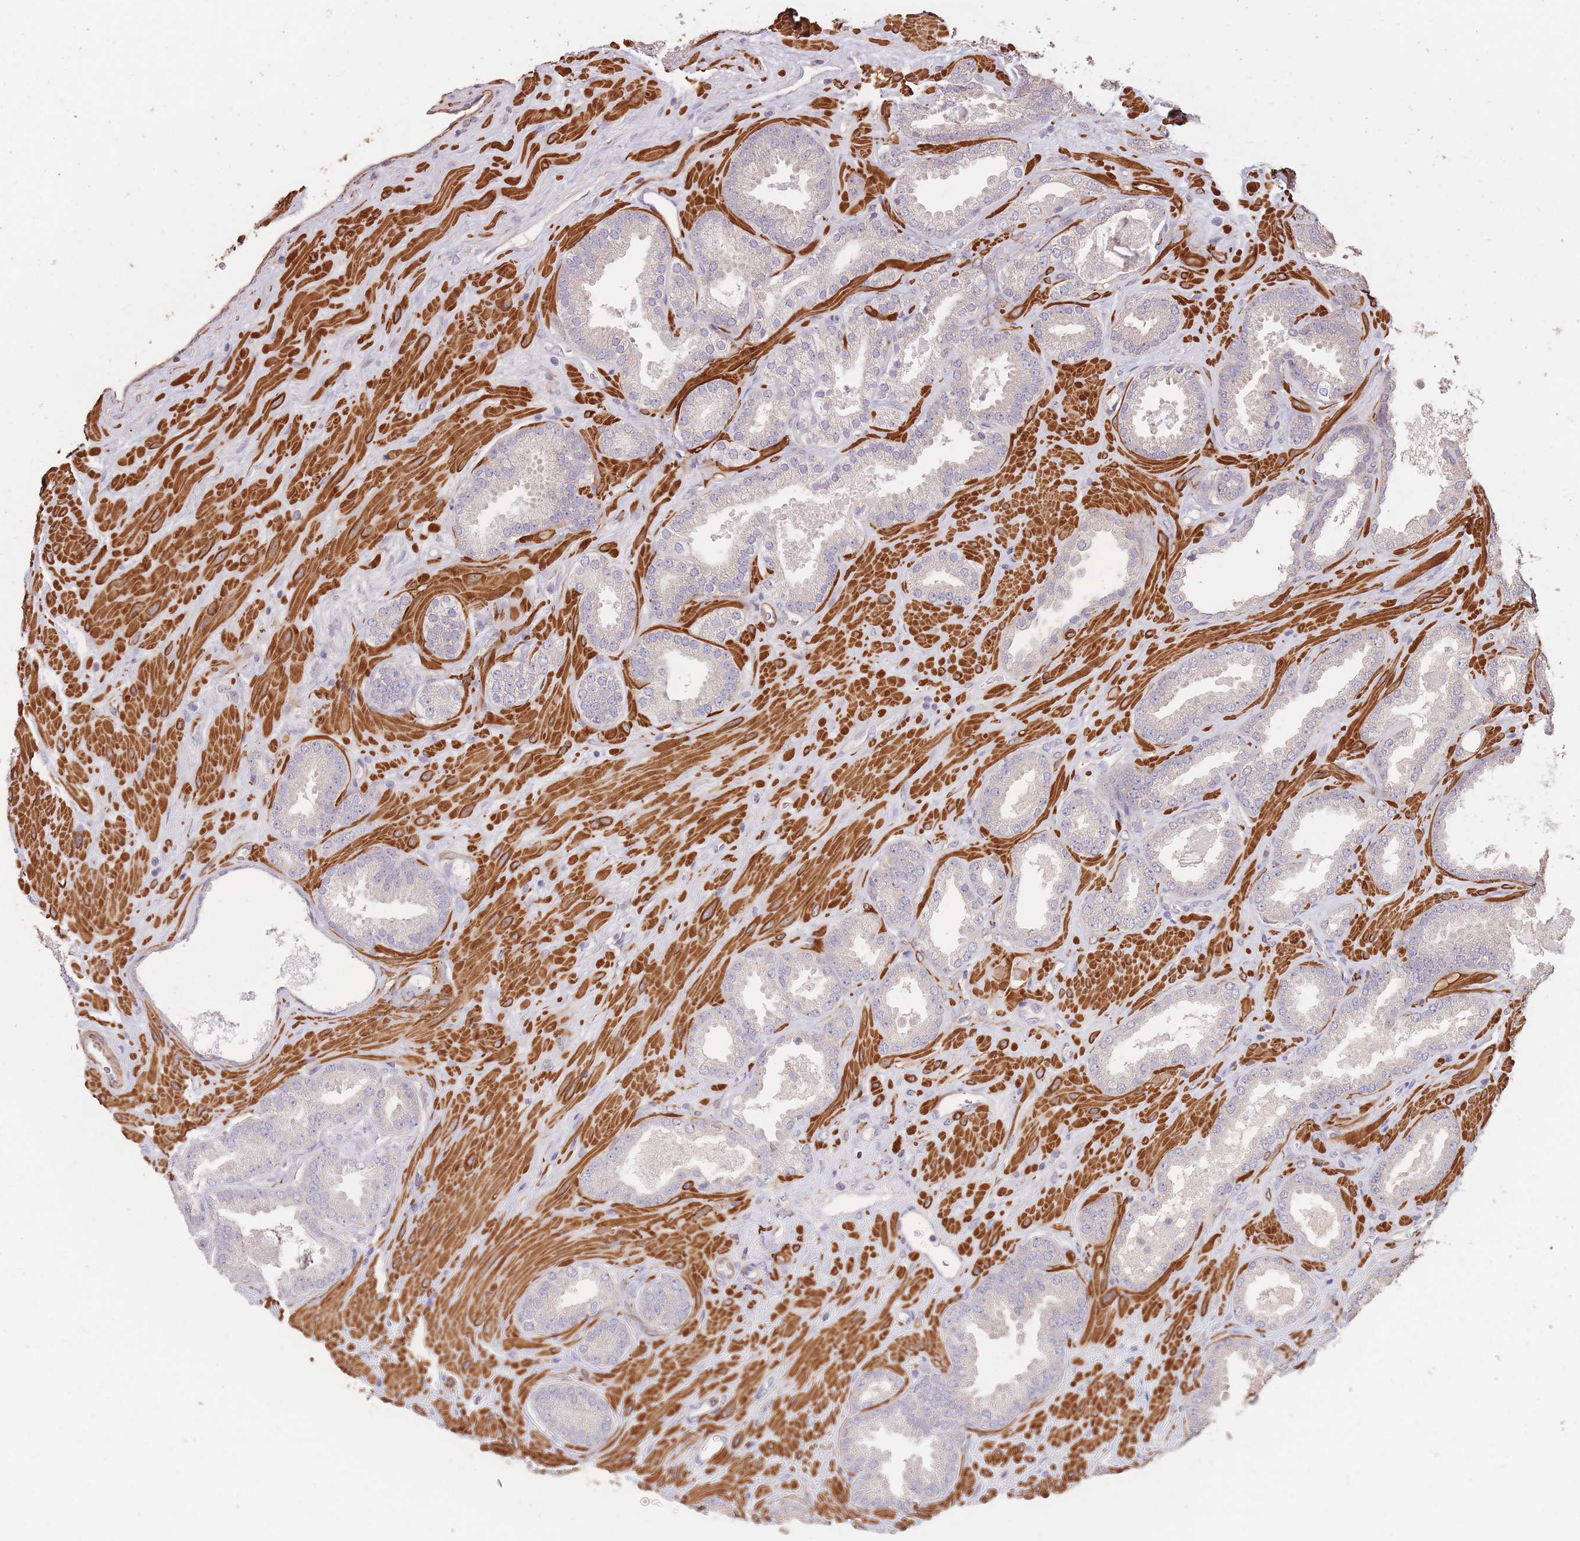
{"staining": {"intensity": "negative", "quantity": "none", "location": "none"}, "tissue": "prostate cancer", "cell_type": "Tumor cells", "image_type": "cancer", "snomed": [{"axis": "morphology", "description": "Adenocarcinoma, Low grade"}, {"axis": "topography", "description": "Prostate"}], "caption": "Tumor cells show no significant positivity in prostate cancer.", "gene": "NLRC4", "patient": {"sex": "male", "age": 62}}